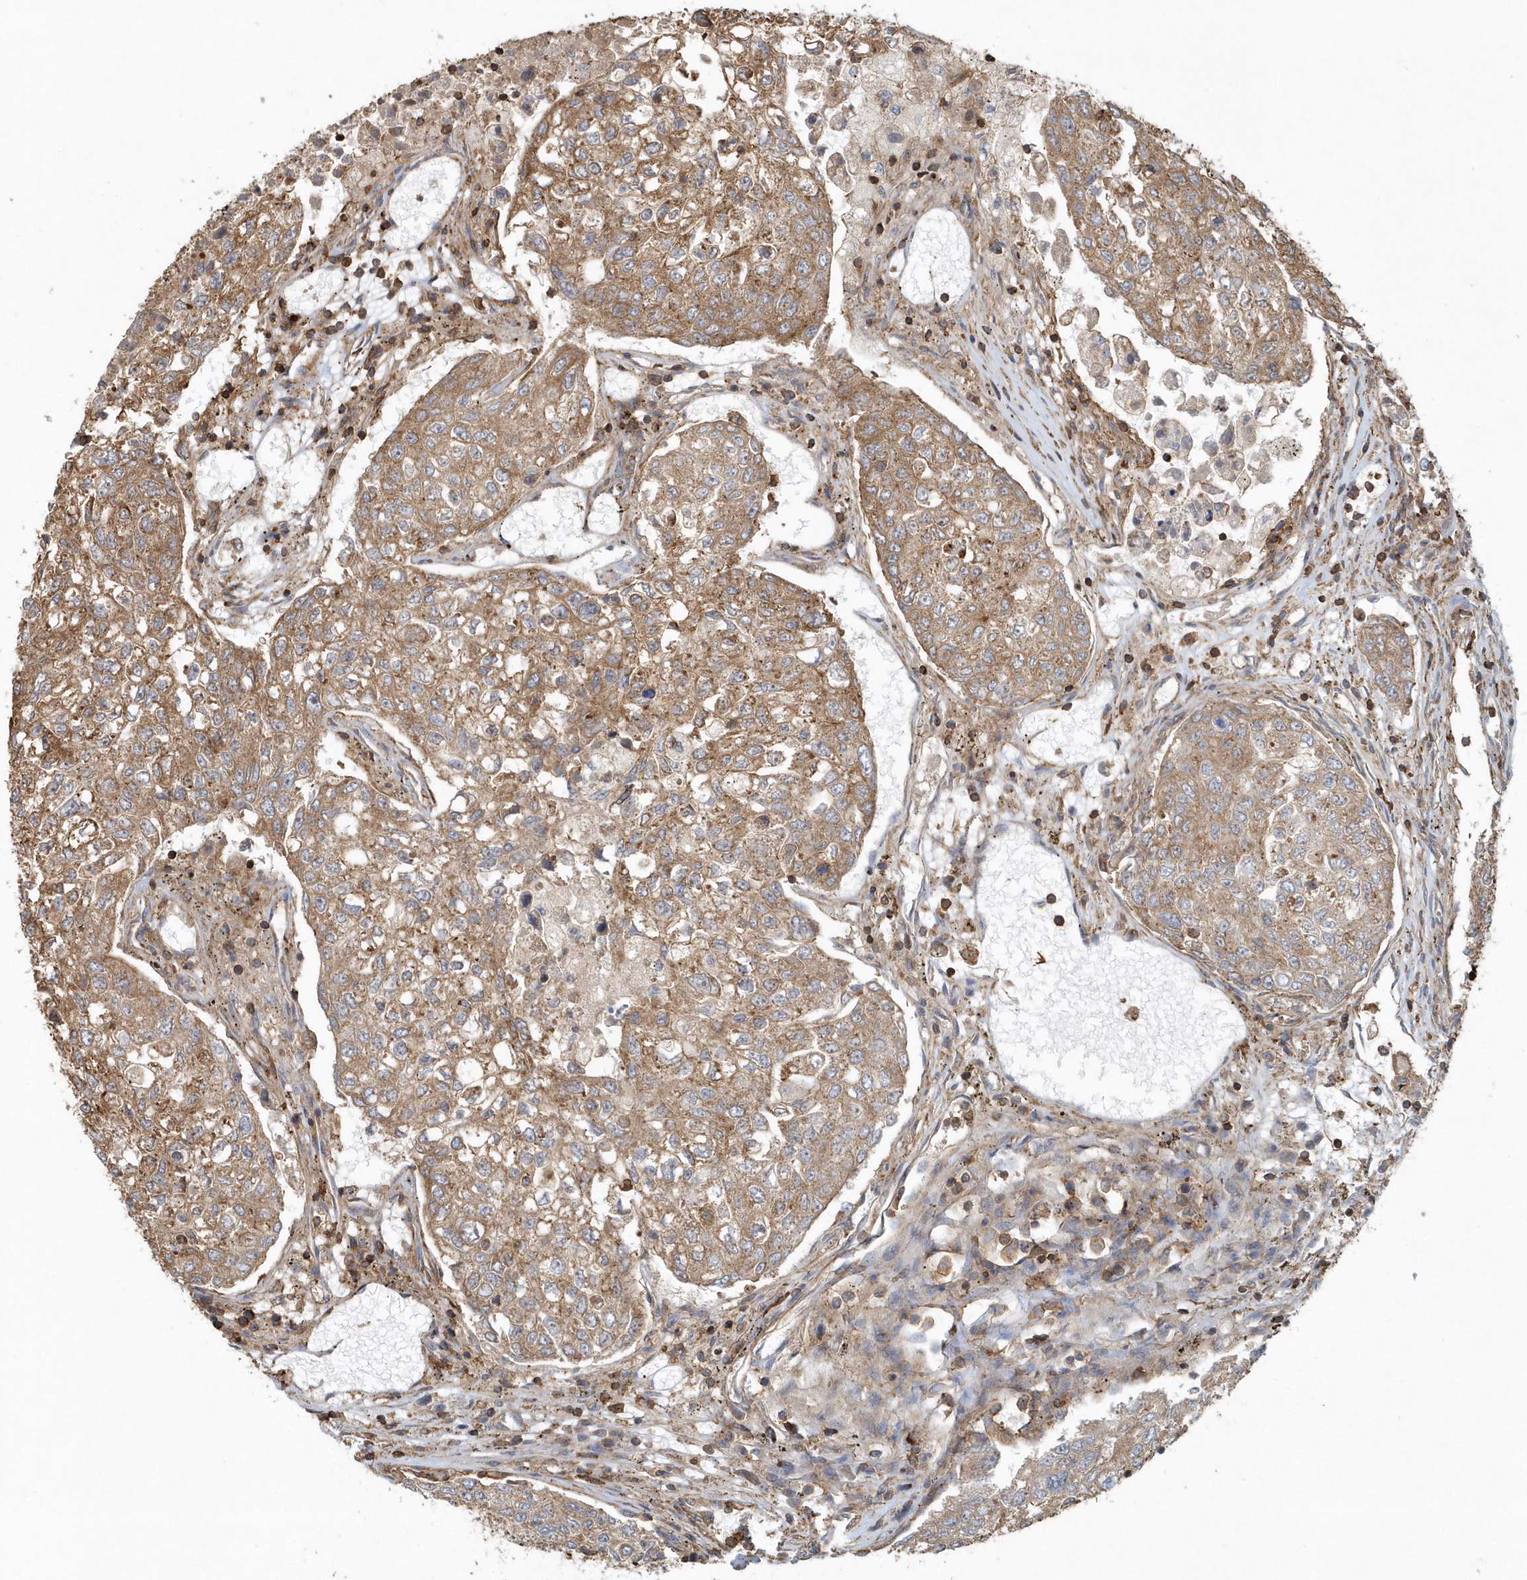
{"staining": {"intensity": "moderate", "quantity": ">75%", "location": "cytoplasmic/membranous"}, "tissue": "urothelial cancer", "cell_type": "Tumor cells", "image_type": "cancer", "snomed": [{"axis": "morphology", "description": "Urothelial carcinoma, High grade"}, {"axis": "topography", "description": "Lymph node"}, {"axis": "topography", "description": "Urinary bladder"}], "caption": "Immunohistochemistry (IHC) of urothelial cancer shows medium levels of moderate cytoplasmic/membranous staining in approximately >75% of tumor cells.", "gene": "MMUT", "patient": {"sex": "male", "age": 51}}